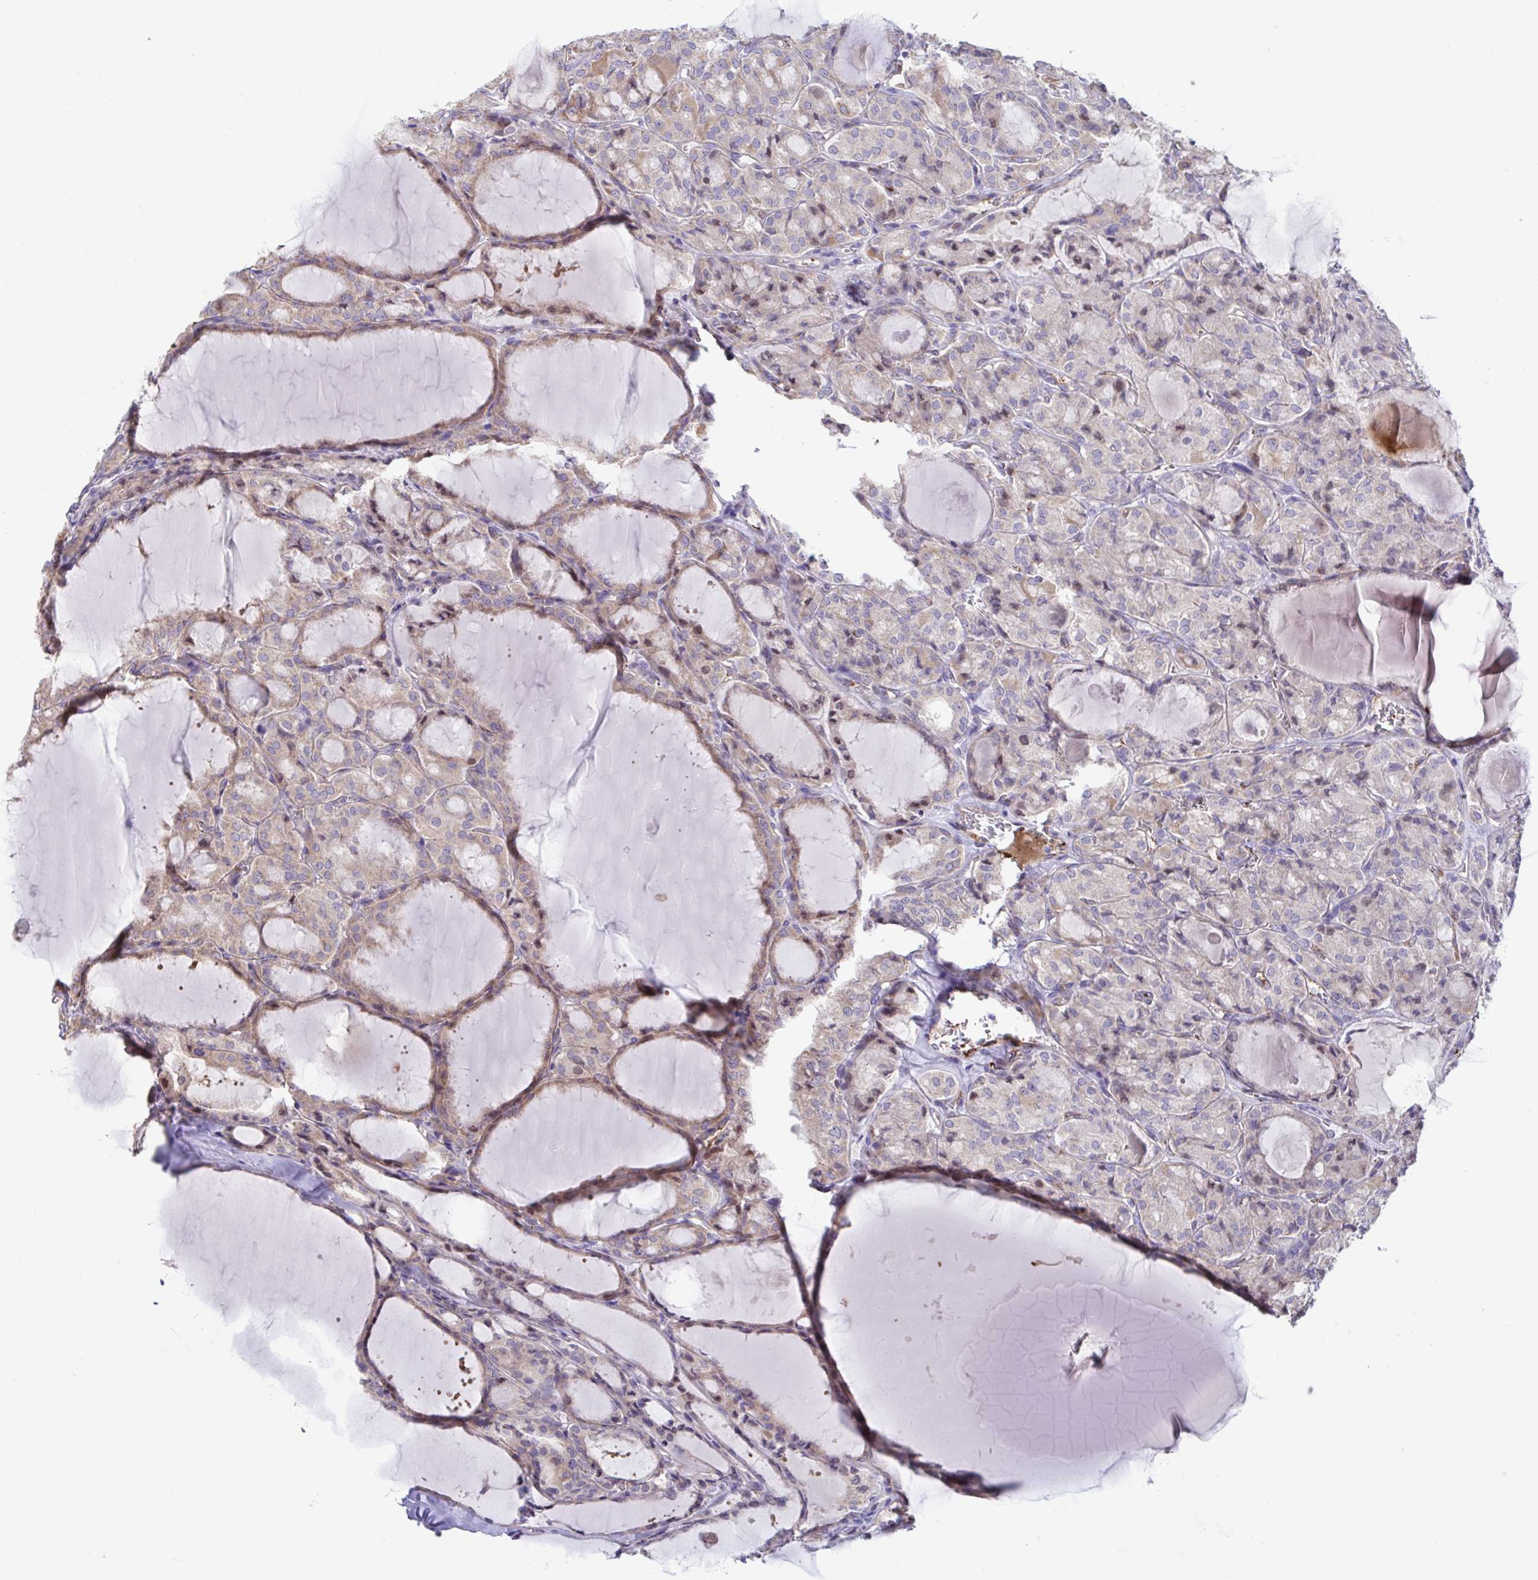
{"staining": {"intensity": "weak", "quantity": "<25%", "location": "cytoplasmic/membranous"}, "tissue": "thyroid cancer", "cell_type": "Tumor cells", "image_type": "cancer", "snomed": [{"axis": "morphology", "description": "Papillary adenocarcinoma, NOS"}, {"axis": "topography", "description": "Thyroid gland"}], "caption": "This photomicrograph is of papillary adenocarcinoma (thyroid) stained with IHC to label a protein in brown with the nuclei are counter-stained blue. There is no positivity in tumor cells. (Brightfield microscopy of DAB (3,3'-diaminobenzidine) IHC at high magnification).", "gene": "IL37", "patient": {"sex": "male", "age": 87}}